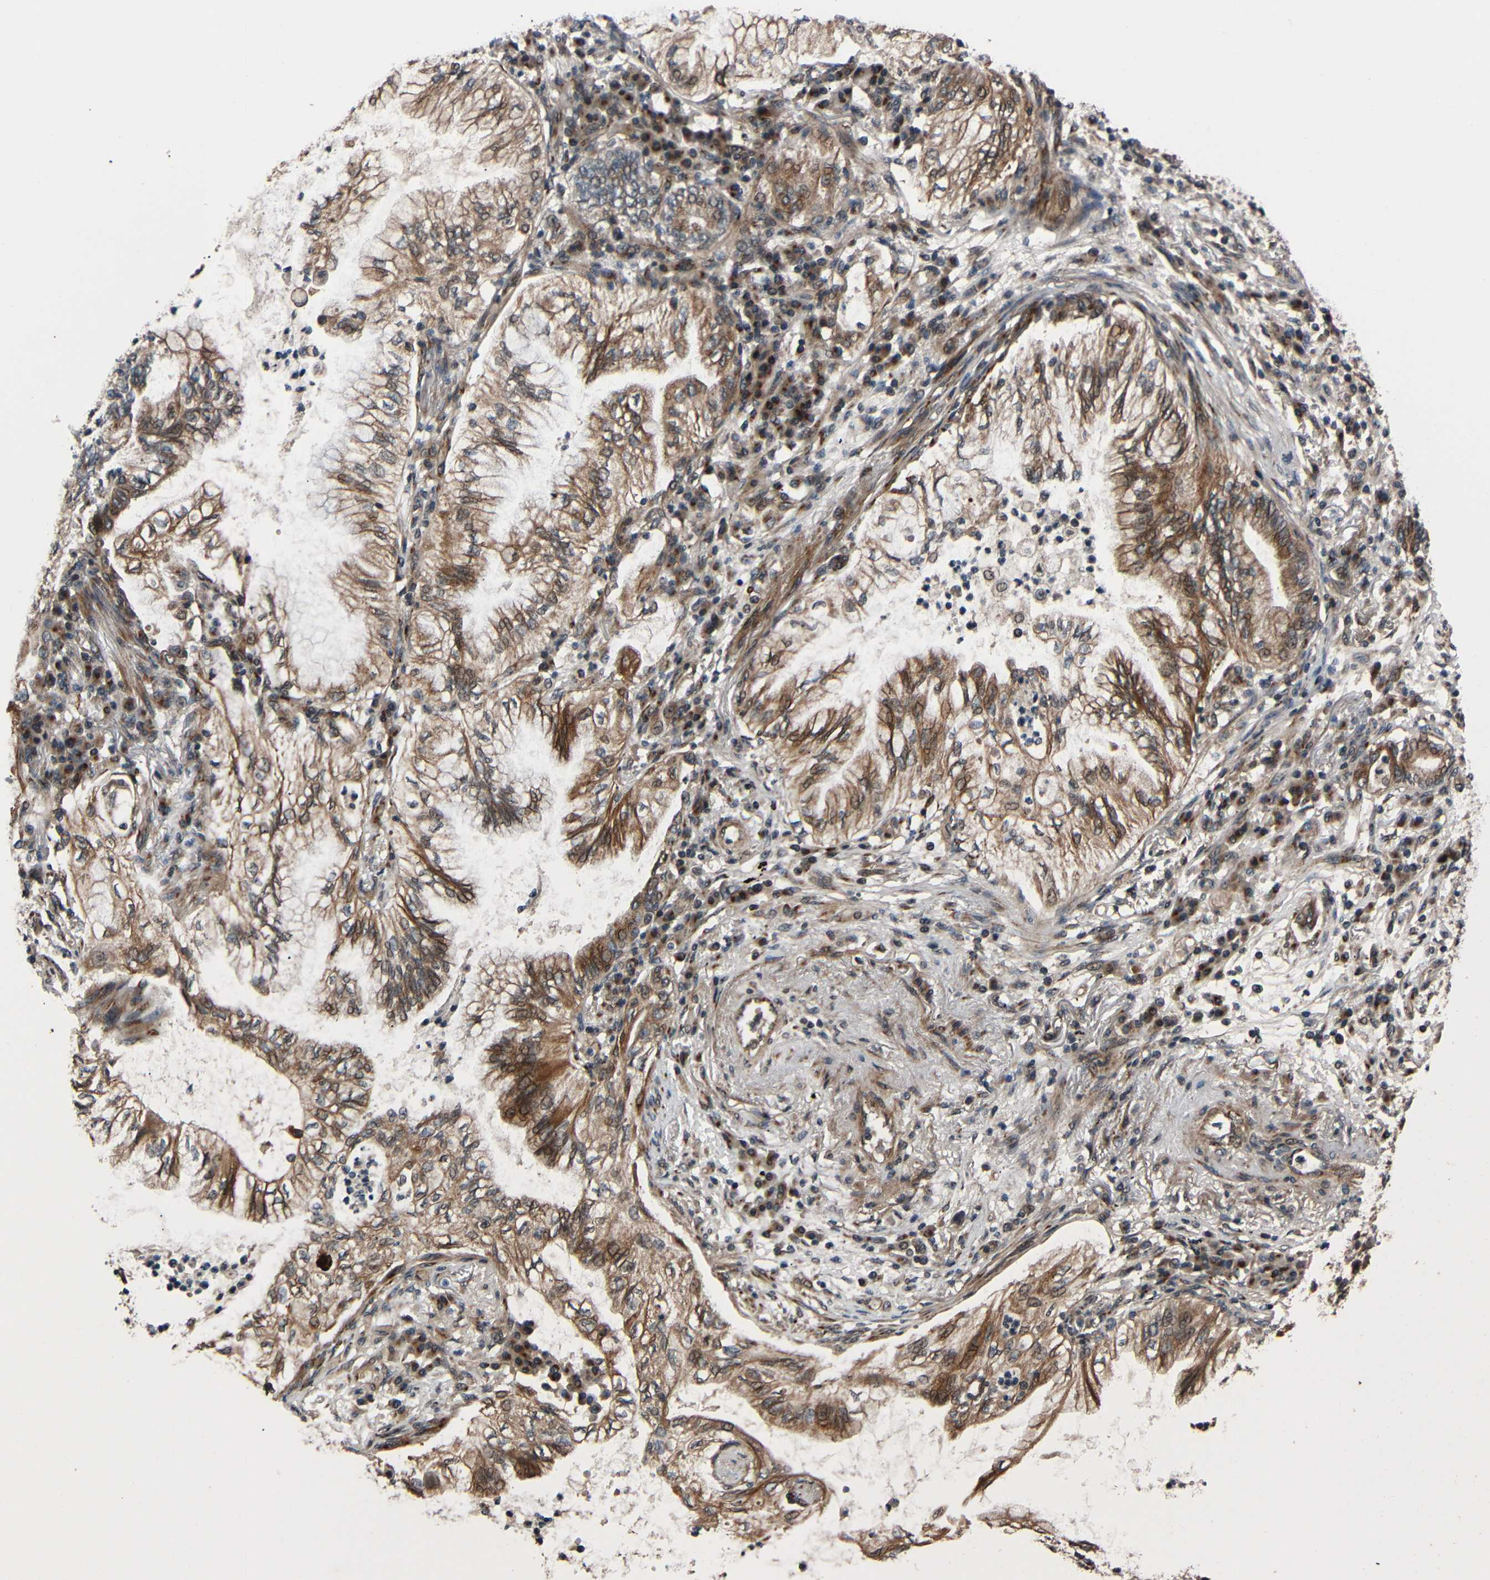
{"staining": {"intensity": "moderate", "quantity": ">75%", "location": "cytoplasmic/membranous,nuclear"}, "tissue": "lung cancer", "cell_type": "Tumor cells", "image_type": "cancer", "snomed": [{"axis": "morphology", "description": "Normal tissue, NOS"}, {"axis": "morphology", "description": "Adenocarcinoma, NOS"}, {"axis": "topography", "description": "Bronchus"}, {"axis": "topography", "description": "Lung"}], "caption": "Tumor cells show medium levels of moderate cytoplasmic/membranous and nuclear positivity in approximately >75% of cells in lung cancer (adenocarcinoma).", "gene": "AKAP9", "patient": {"sex": "female", "age": 70}}